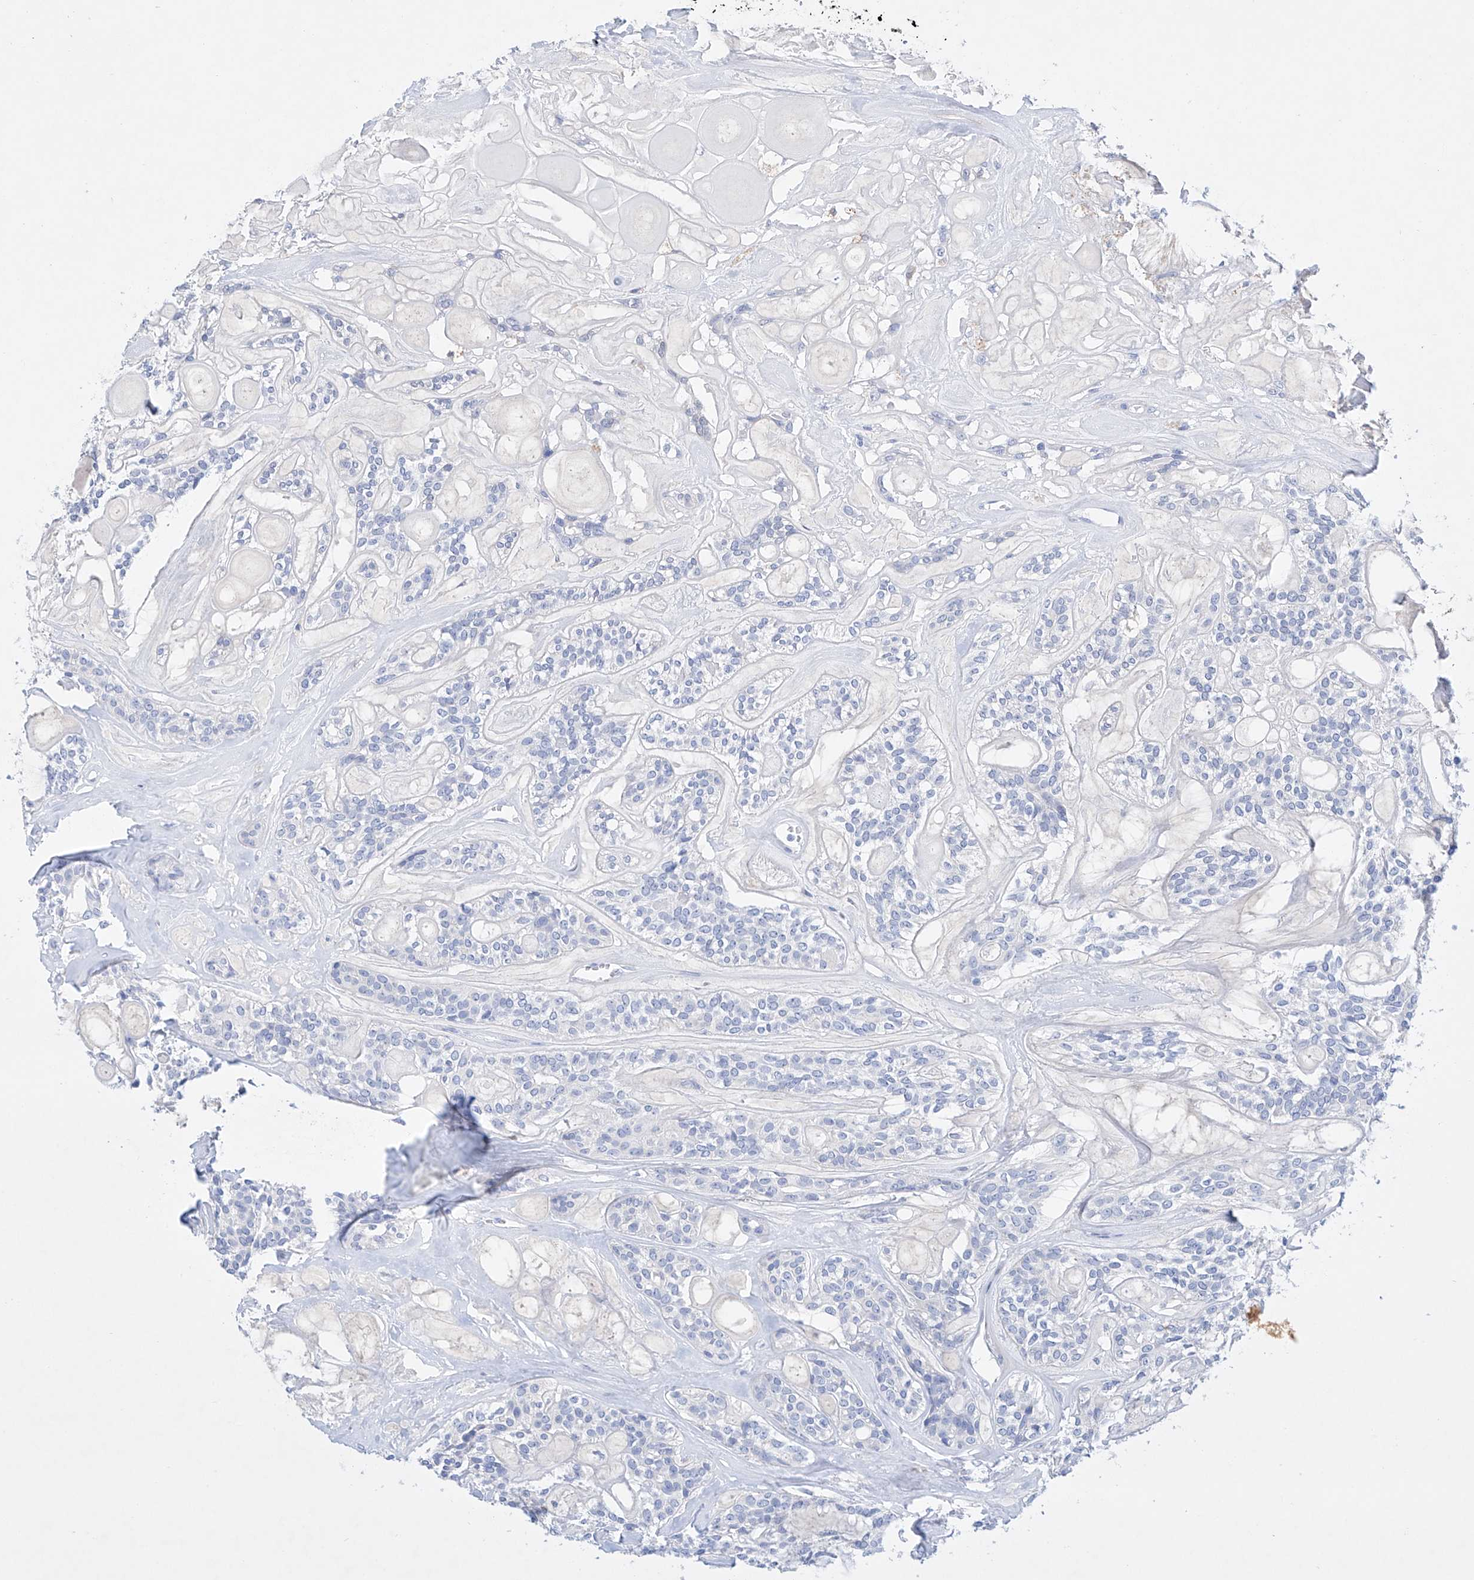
{"staining": {"intensity": "negative", "quantity": "none", "location": "none"}, "tissue": "head and neck cancer", "cell_type": "Tumor cells", "image_type": "cancer", "snomed": [{"axis": "morphology", "description": "Adenocarcinoma, NOS"}, {"axis": "topography", "description": "Head-Neck"}], "caption": "Immunohistochemical staining of human adenocarcinoma (head and neck) shows no significant expression in tumor cells. (DAB (3,3'-diaminobenzidine) immunohistochemistry visualized using brightfield microscopy, high magnification).", "gene": "LURAP1", "patient": {"sex": "male", "age": 66}}